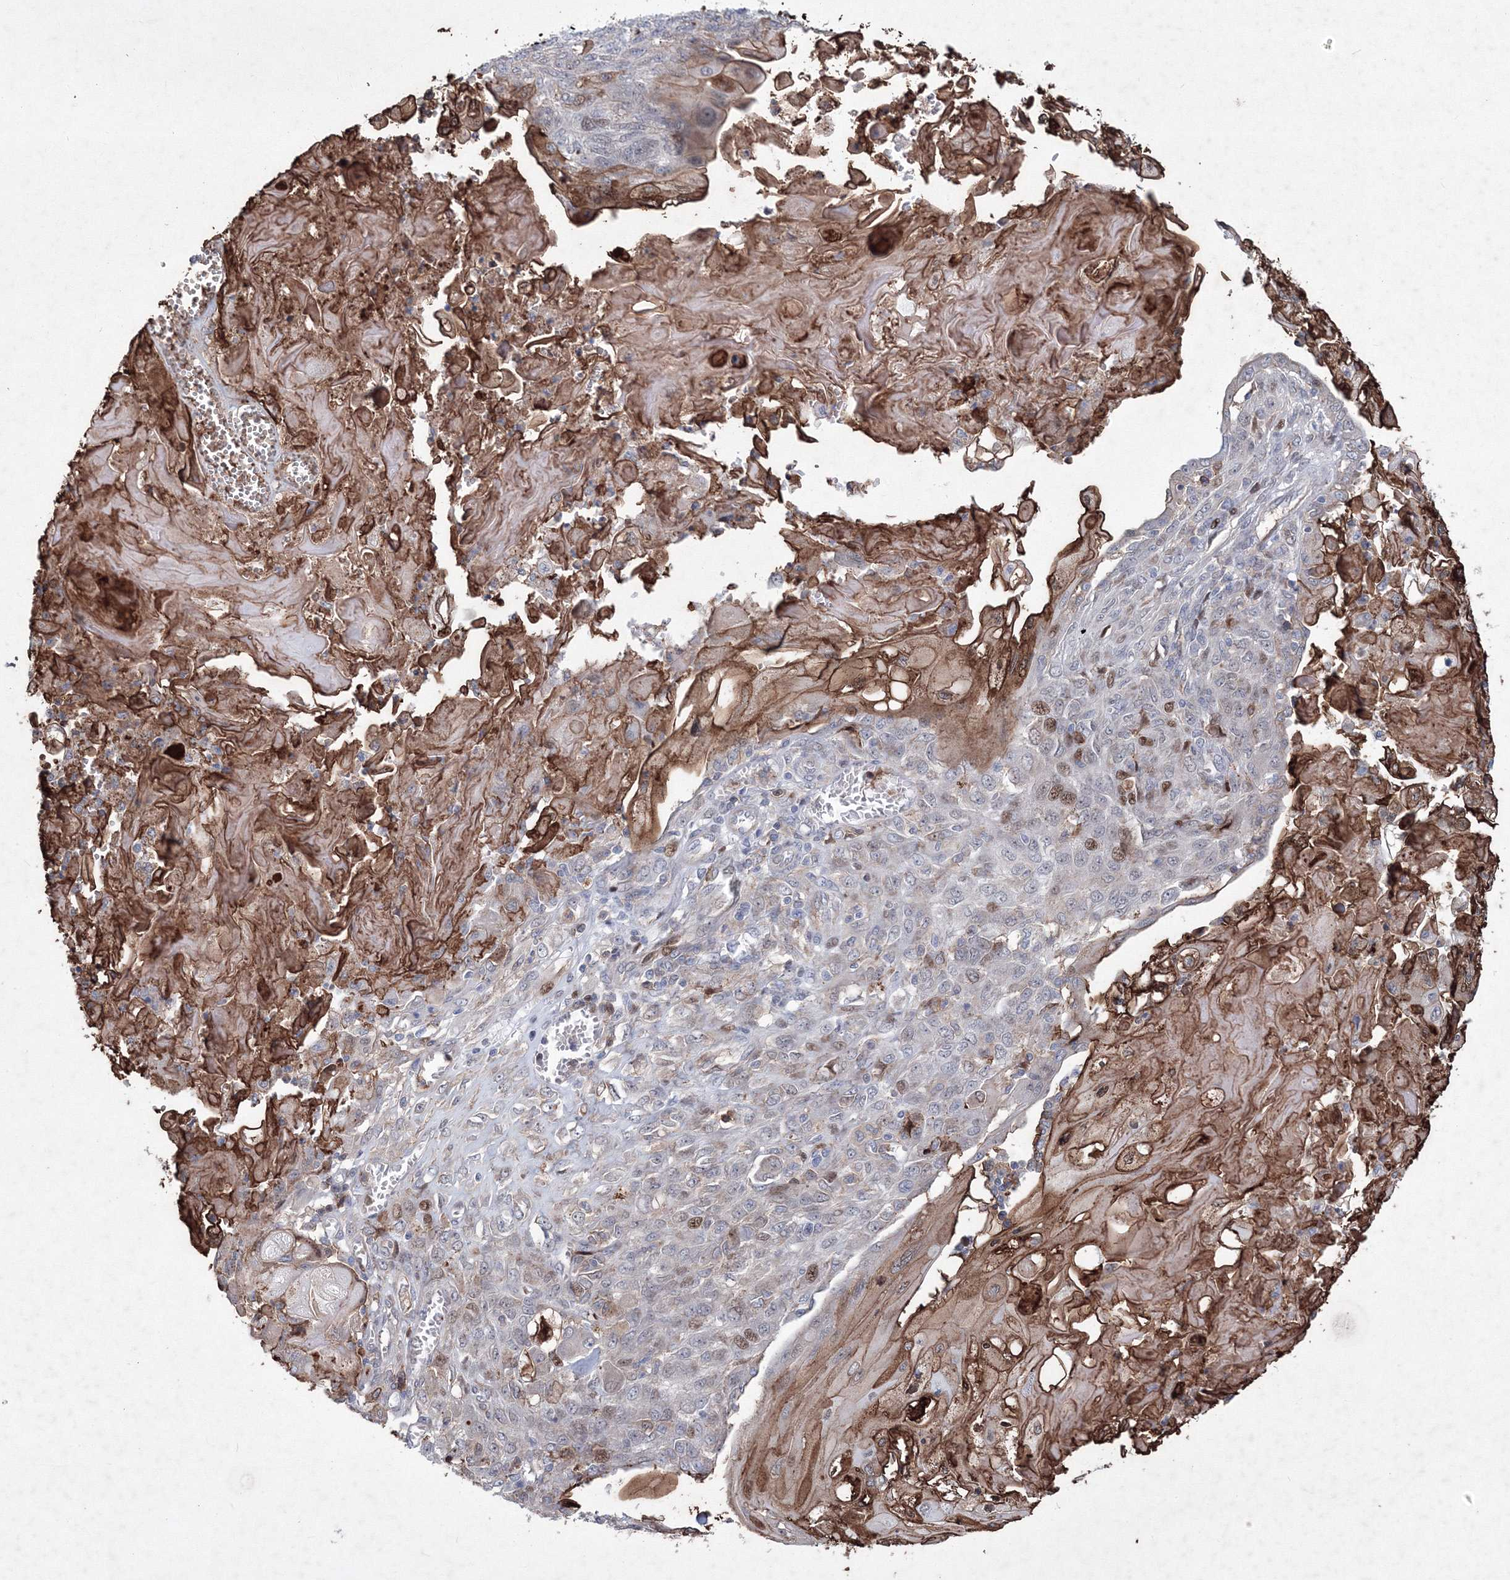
{"staining": {"intensity": "moderate", "quantity": "<25%", "location": "cytoplasmic/membranous,nuclear"}, "tissue": "endometrial cancer", "cell_type": "Tumor cells", "image_type": "cancer", "snomed": [{"axis": "morphology", "description": "Adenocarcinoma, NOS"}, {"axis": "topography", "description": "Endometrium"}], "caption": "This is a micrograph of immunohistochemistry staining of adenocarcinoma (endometrial), which shows moderate staining in the cytoplasmic/membranous and nuclear of tumor cells.", "gene": "RNPEPL1", "patient": {"sex": "female", "age": 32}}